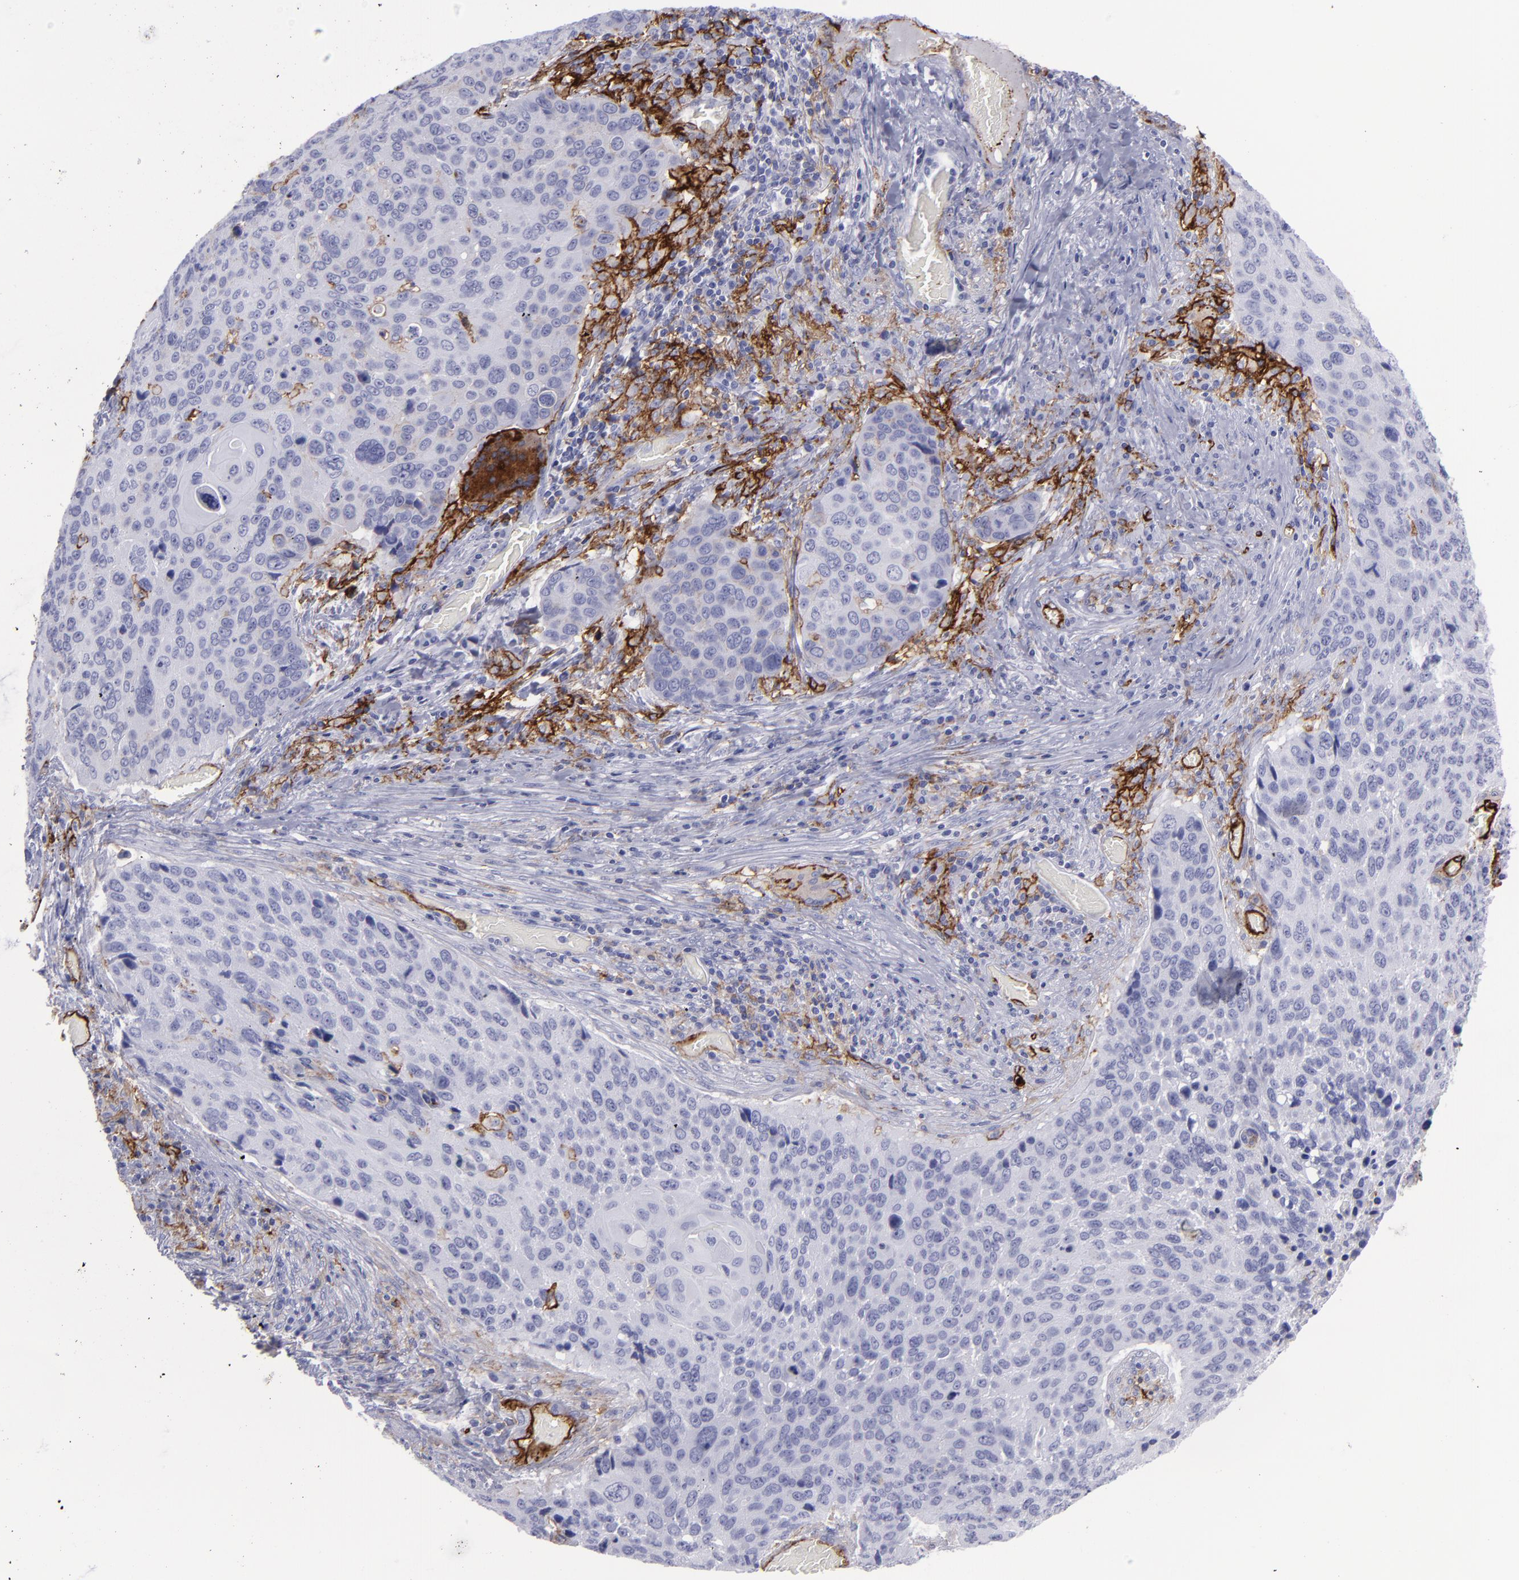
{"staining": {"intensity": "negative", "quantity": "none", "location": "none"}, "tissue": "lung cancer", "cell_type": "Tumor cells", "image_type": "cancer", "snomed": [{"axis": "morphology", "description": "Squamous cell carcinoma, NOS"}, {"axis": "topography", "description": "Lung"}], "caption": "A high-resolution histopathology image shows IHC staining of squamous cell carcinoma (lung), which shows no significant positivity in tumor cells.", "gene": "ACE", "patient": {"sex": "male", "age": 68}}